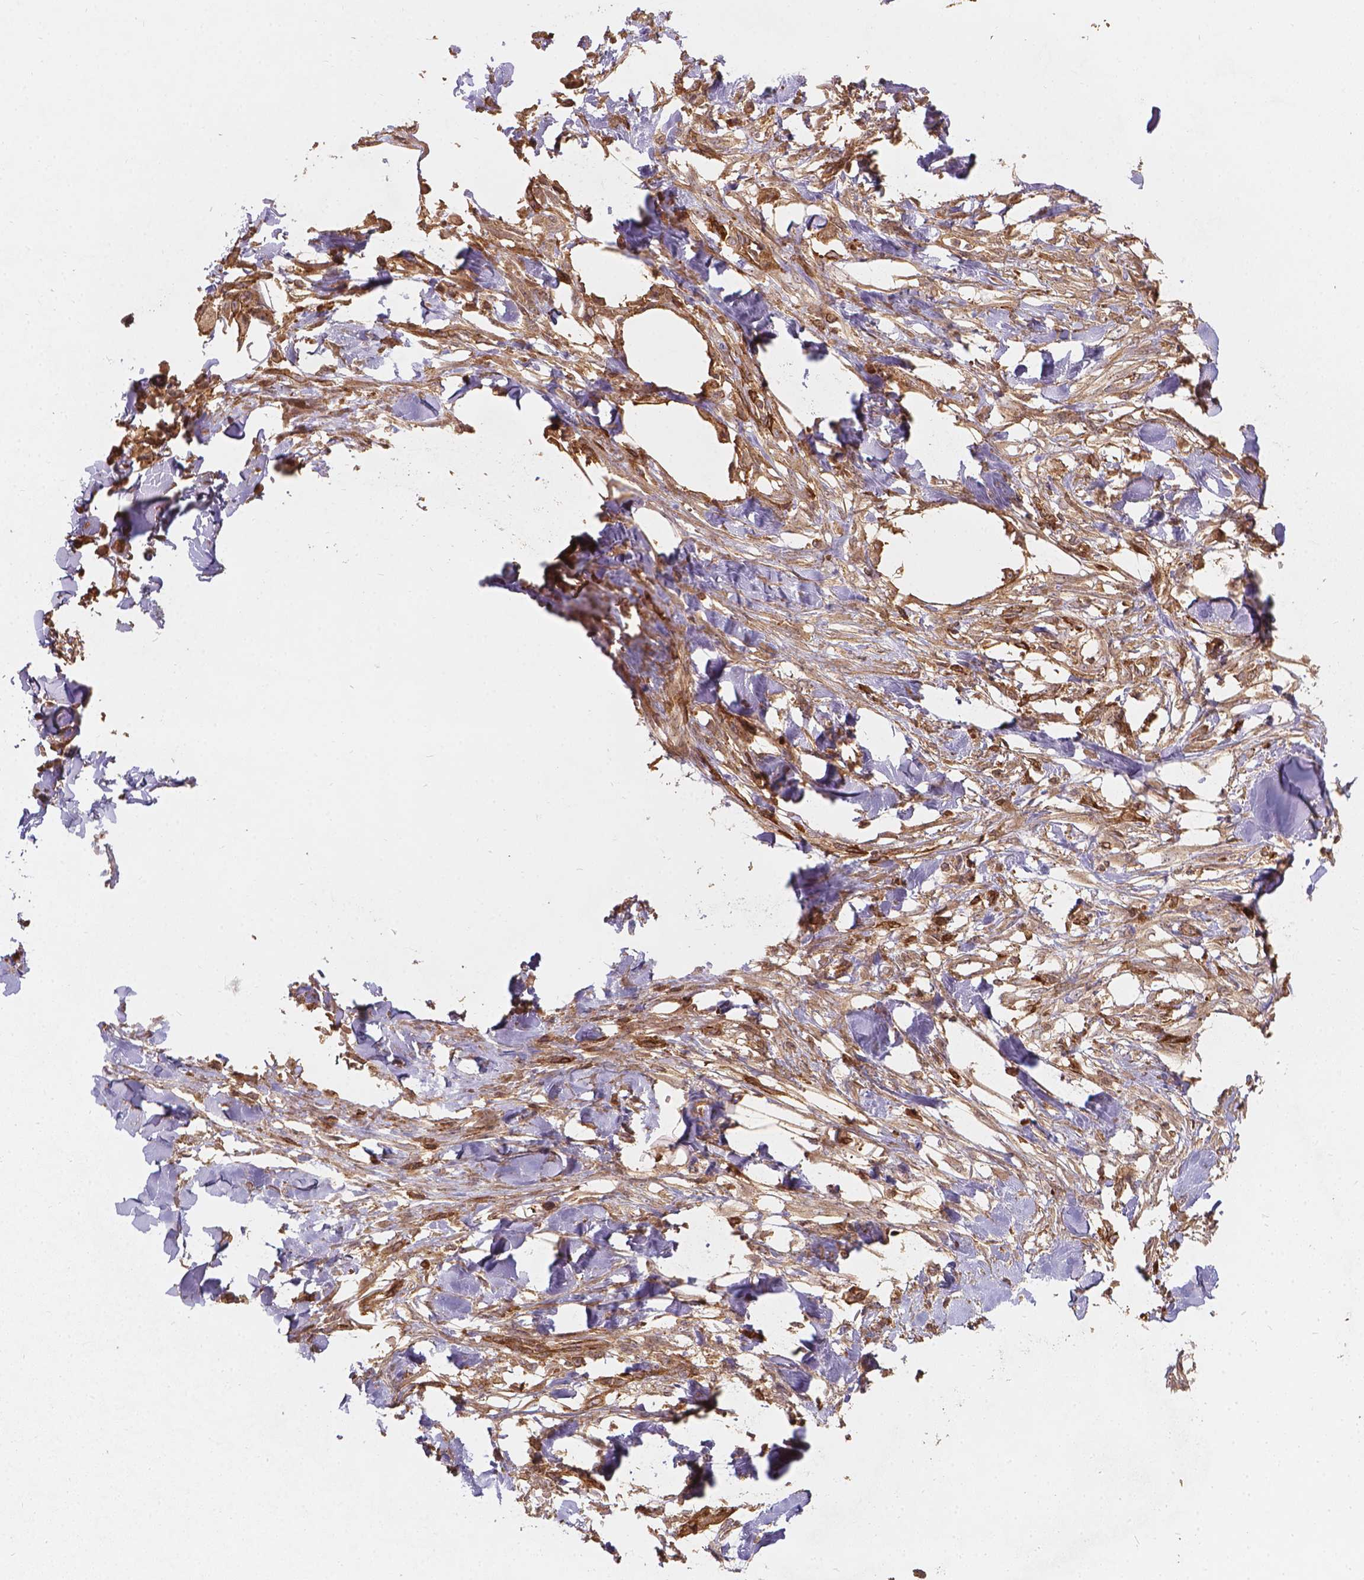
{"staining": {"intensity": "moderate", "quantity": "25%-75%", "location": "cytoplasmic/membranous"}, "tissue": "skin cancer", "cell_type": "Tumor cells", "image_type": "cancer", "snomed": [{"axis": "morphology", "description": "Squamous cell carcinoma, NOS"}, {"axis": "topography", "description": "Skin"}], "caption": "Protein expression analysis of squamous cell carcinoma (skin) shows moderate cytoplasmic/membranous staining in approximately 25%-75% of tumor cells. (brown staining indicates protein expression, while blue staining denotes nuclei).", "gene": "XPR1", "patient": {"sex": "female", "age": 59}}